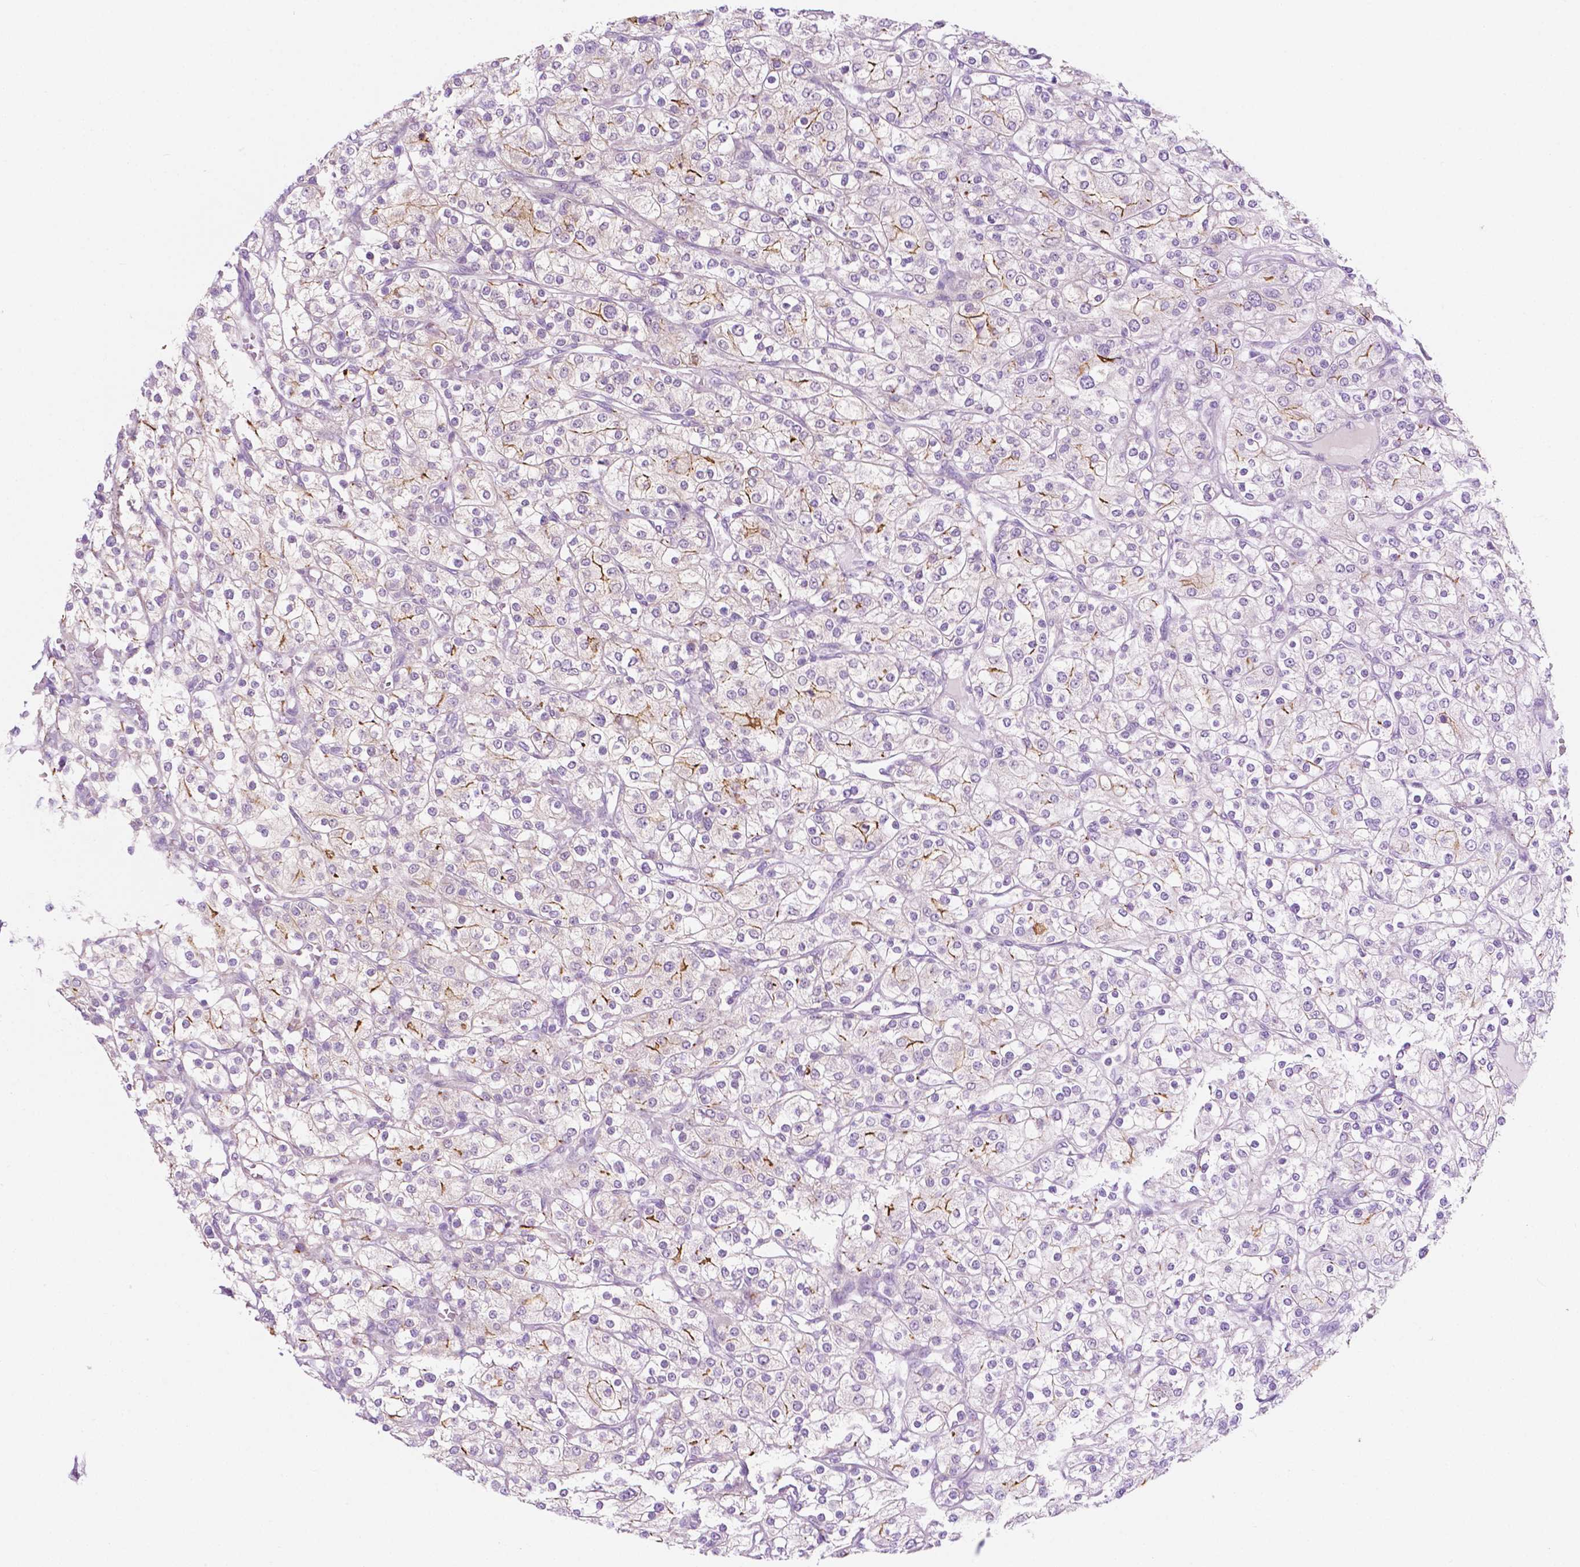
{"staining": {"intensity": "moderate", "quantity": "<25%", "location": "cytoplasmic/membranous"}, "tissue": "renal cancer", "cell_type": "Tumor cells", "image_type": "cancer", "snomed": [{"axis": "morphology", "description": "Adenocarcinoma, NOS"}, {"axis": "topography", "description": "Kidney"}], "caption": "DAB immunohistochemical staining of renal cancer displays moderate cytoplasmic/membranous protein staining in approximately <25% of tumor cells.", "gene": "EPPK1", "patient": {"sex": "male", "age": 80}}